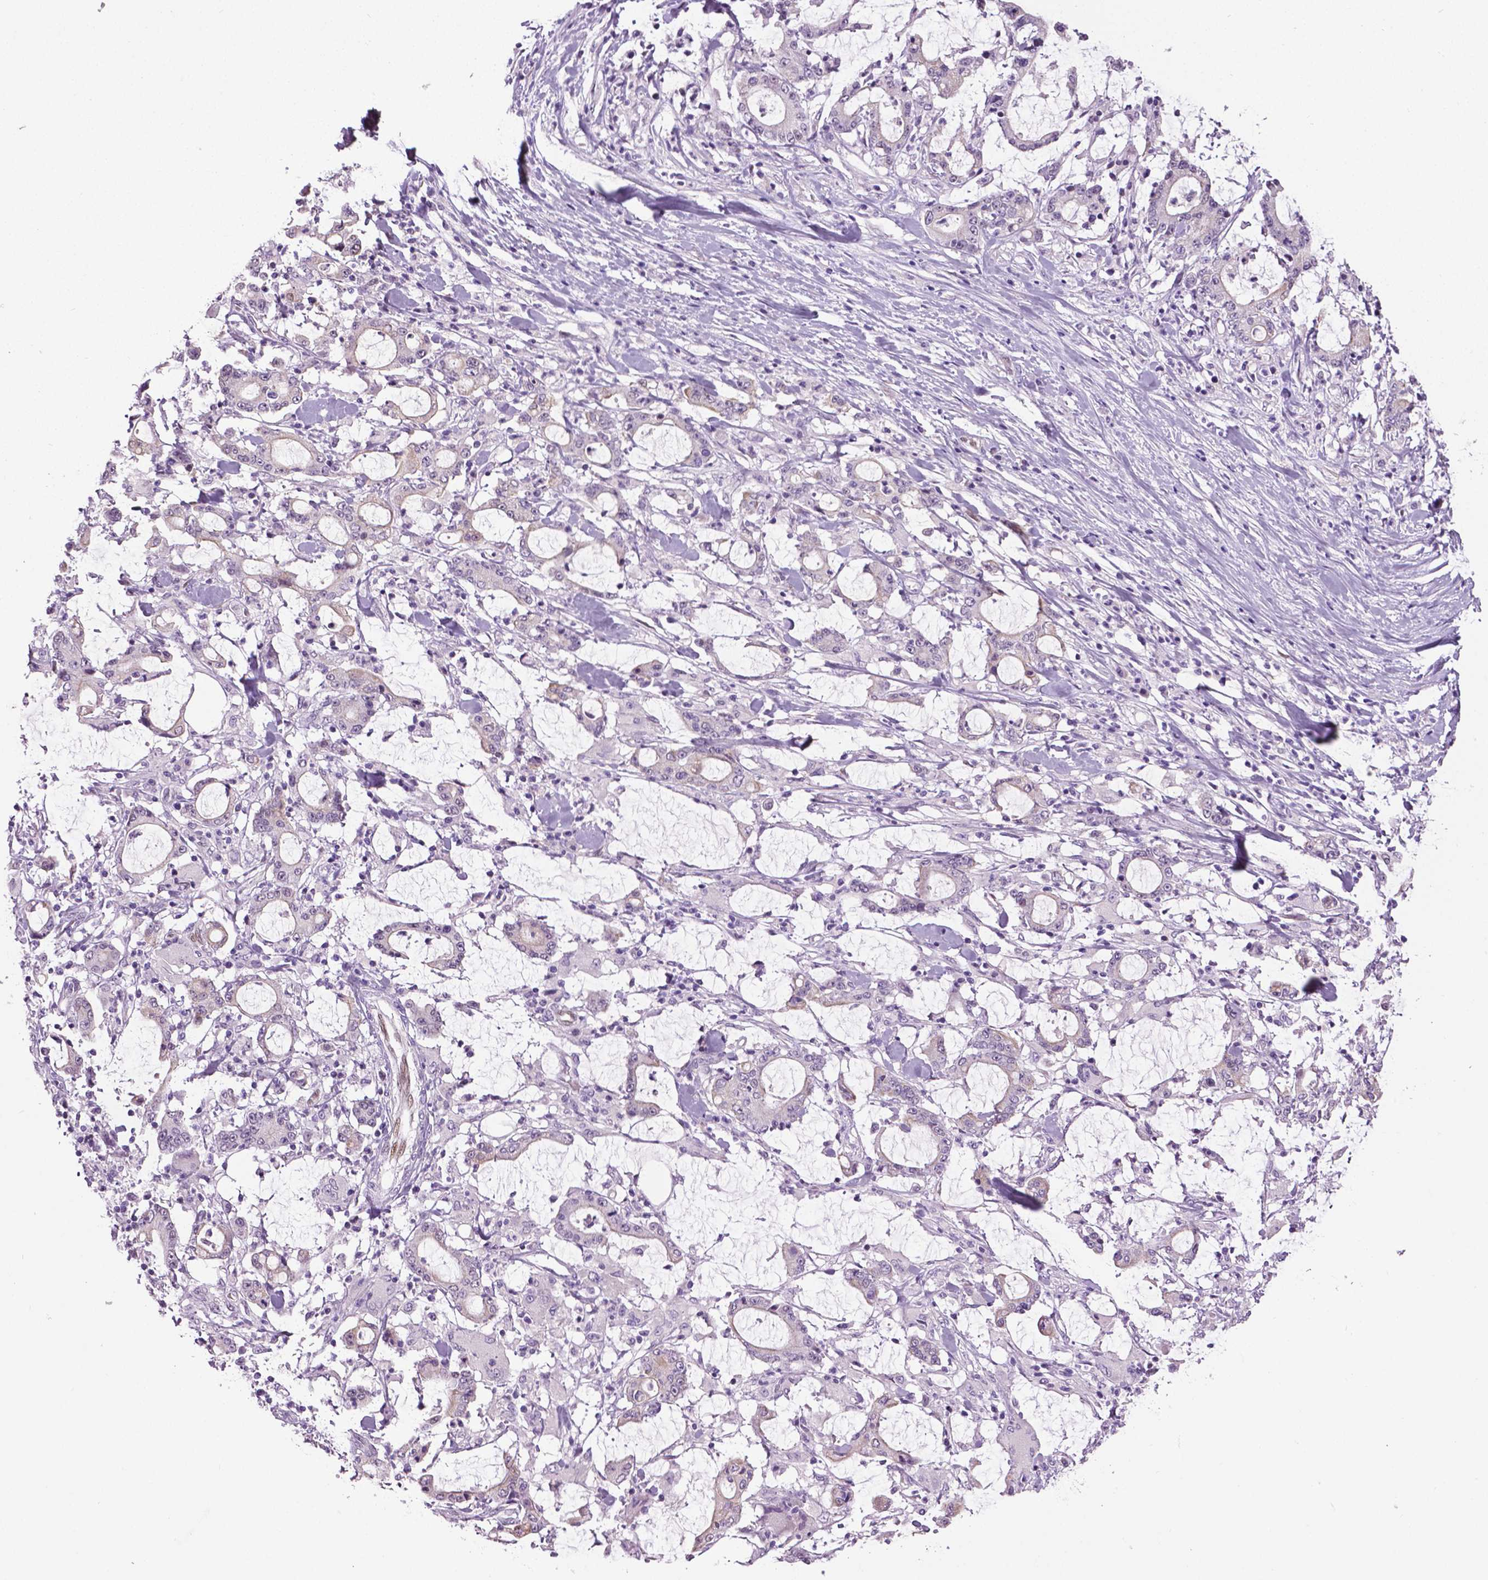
{"staining": {"intensity": "negative", "quantity": "none", "location": "none"}, "tissue": "stomach cancer", "cell_type": "Tumor cells", "image_type": "cancer", "snomed": [{"axis": "morphology", "description": "Adenocarcinoma, NOS"}, {"axis": "topography", "description": "Stomach, upper"}], "caption": "The micrograph shows no significant staining in tumor cells of stomach adenocarcinoma.", "gene": "PTGER3", "patient": {"sex": "male", "age": 68}}